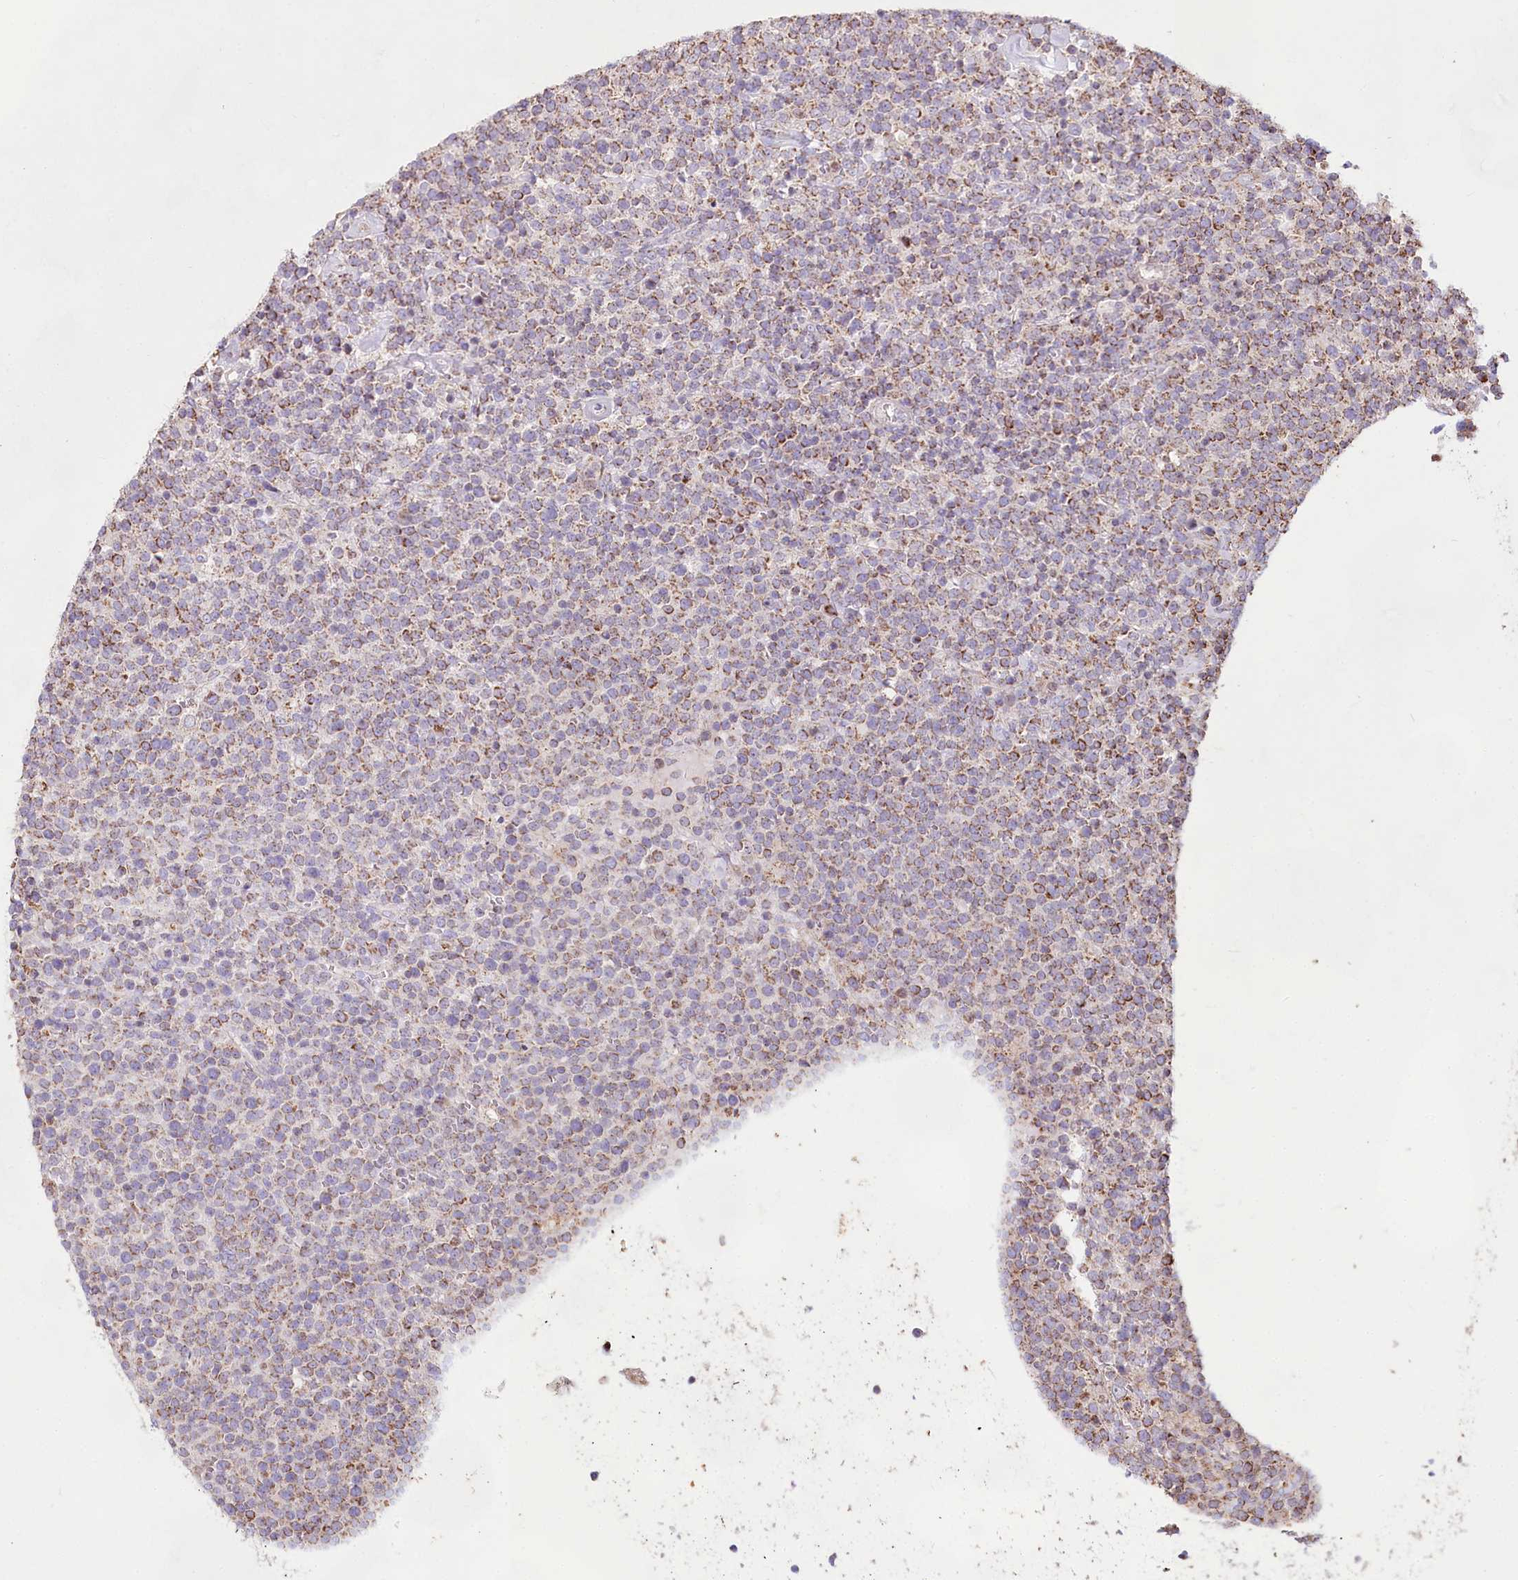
{"staining": {"intensity": "moderate", "quantity": "25%-75%", "location": "cytoplasmic/membranous"}, "tissue": "lymphoma", "cell_type": "Tumor cells", "image_type": "cancer", "snomed": [{"axis": "morphology", "description": "Malignant lymphoma, non-Hodgkin's type, High grade"}, {"axis": "topography", "description": "Lymph node"}], "caption": "A photomicrograph showing moderate cytoplasmic/membranous expression in approximately 25%-75% of tumor cells in lymphoma, as visualized by brown immunohistochemical staining.", "gene": "TASOR2", "patient": {"sex": "male", "age": 61}}